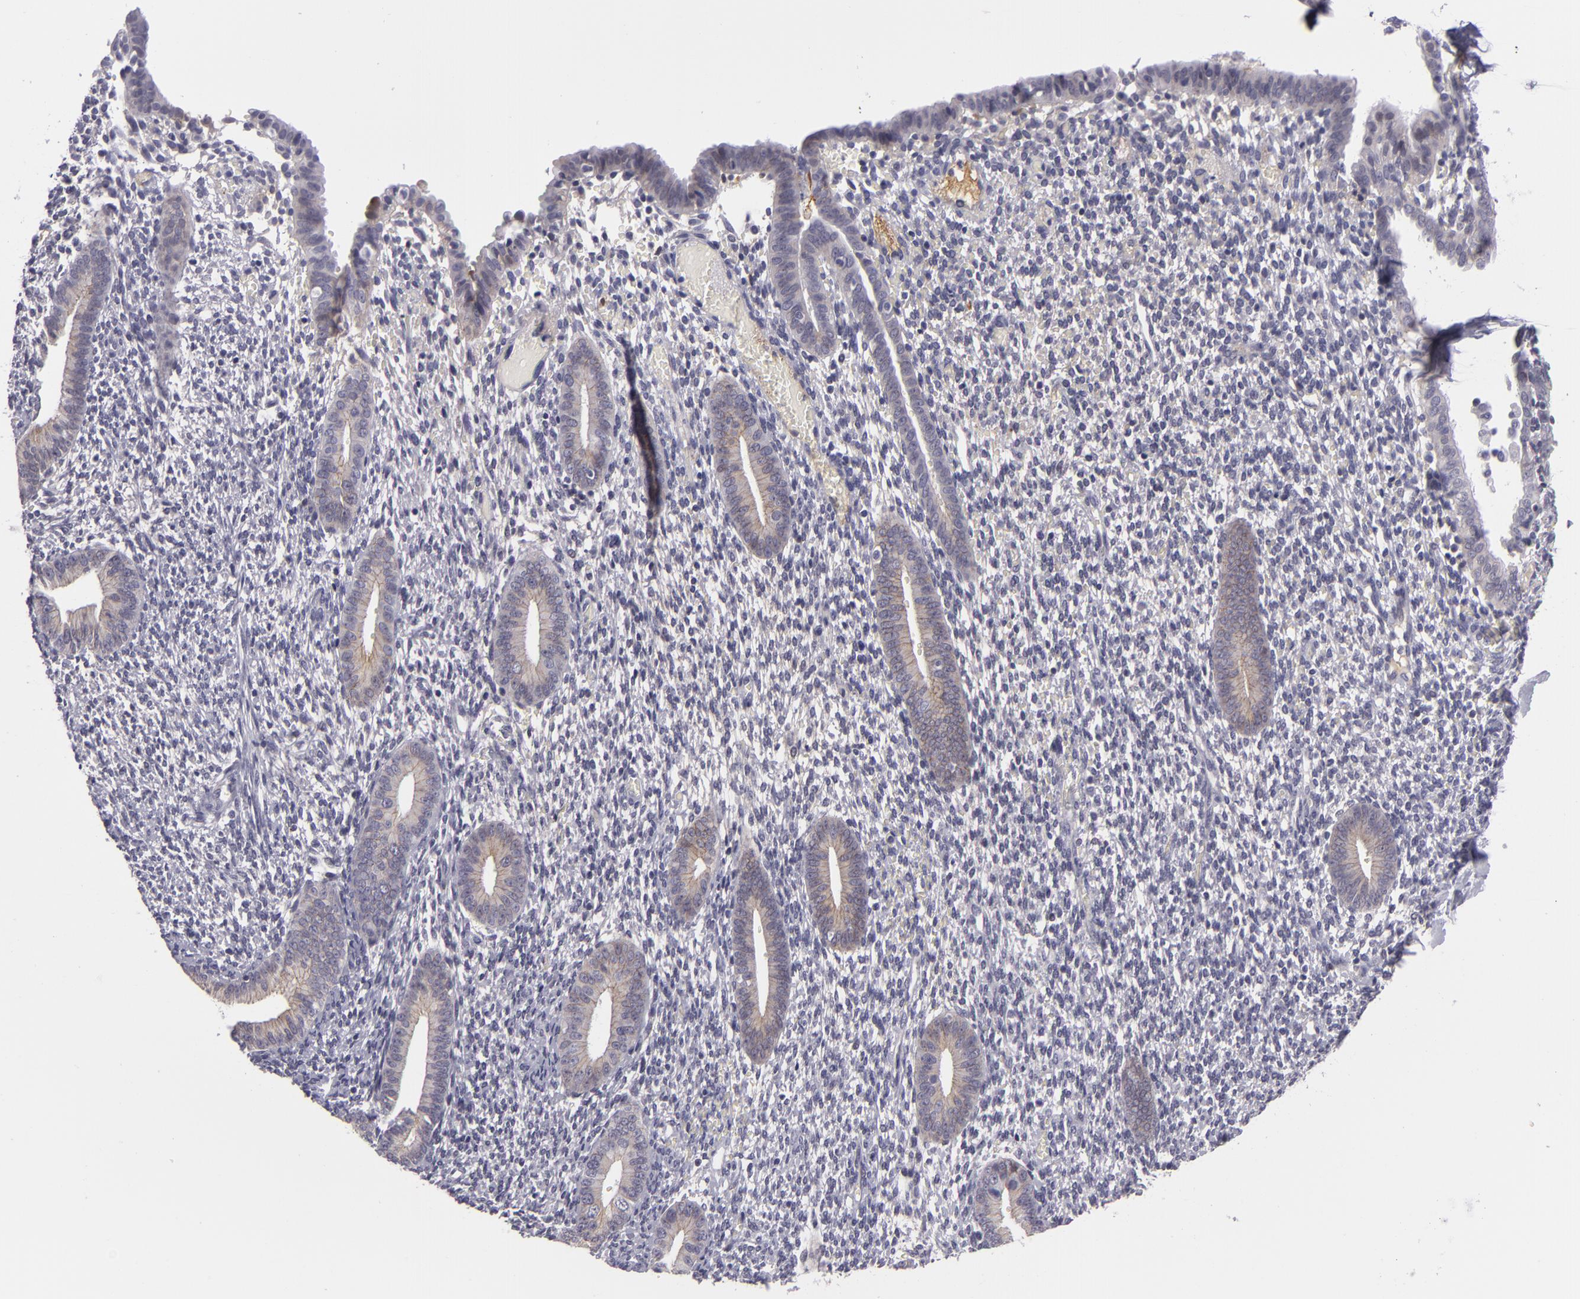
{"staining": {"intensity": "negative", "quantity": "none", "location": "none"}, "tissue": "endometrium", "cell_type": "Cells in endometrial stroma", "image_type": "normal", "snomed": [{"axis": "morphology", "description": "Normal tissue, NOS"}, {"axis": "topography", "description": "Smooth muscle"}, {"axis": "topography", "description": "Endometrium"}], "caption": "IHC of normal human endometrium demonstrates no positivity in cells in endometrial stroma. The staining is performed using DAB brown chromogen with nuclei counter-stained in using hematoxylin.", "gene": "CTNNB1", "patient": {"sex": "female", "age": 57}}